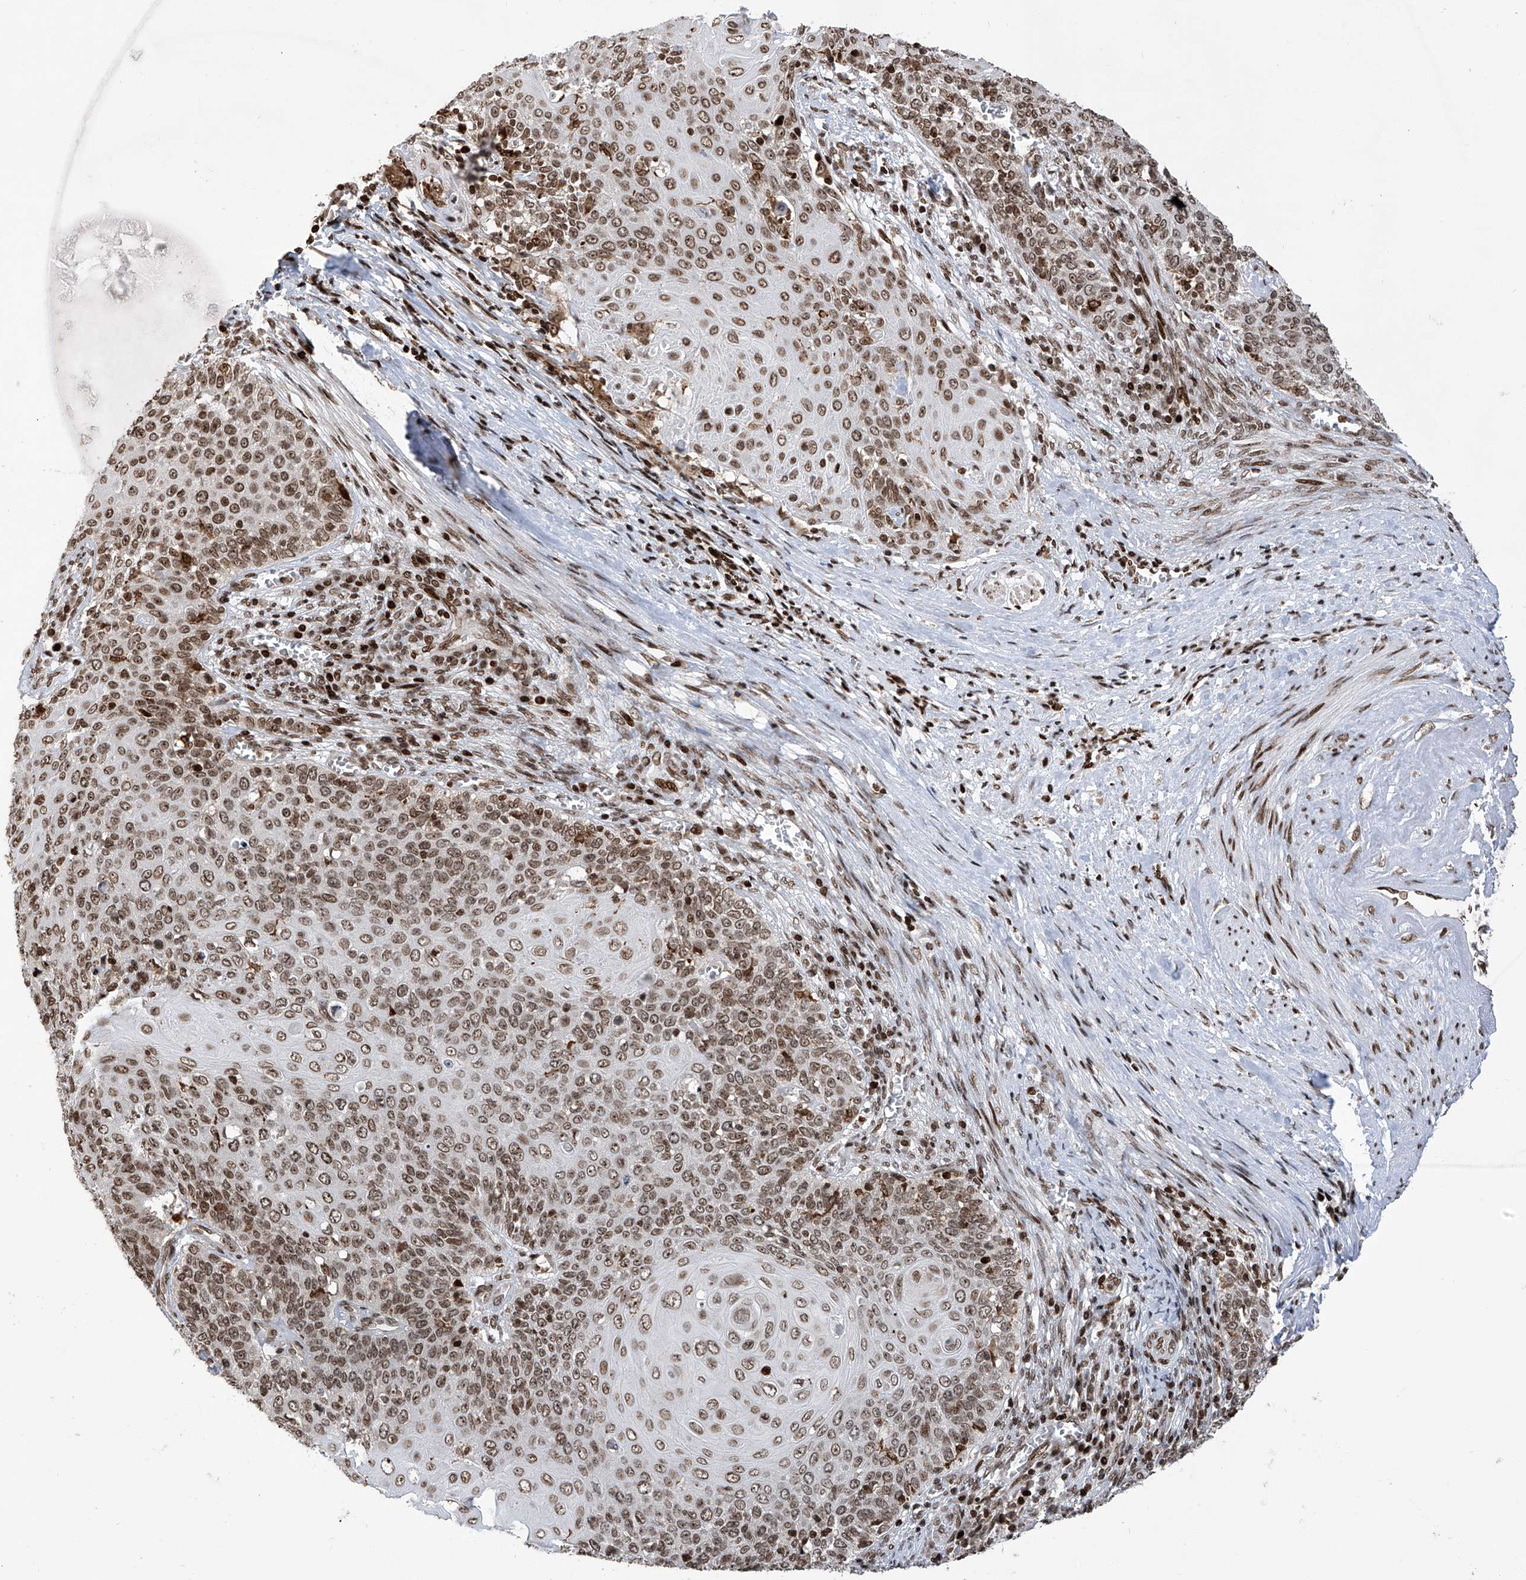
{"staining": {"intensity": "moderate", "quantity": ">75%", "location": "nuclear"}, "tissue": "cervical cancer", "cell_type": "Tumor cells", "image_type": "cancer", "snomed": [{"axis": "morphology", "description": "Squamous cell carcinoma, NOS"}, {"axis": "topography", "description": "Cervix"}], "caption": "A brown stain labels moderate nuclear positivity of a protein in human squamous cell carcinoma (cervical) tumor cells.", "gene": "PAK1IP1", "patient": {"sex": "female", "age": 39}}